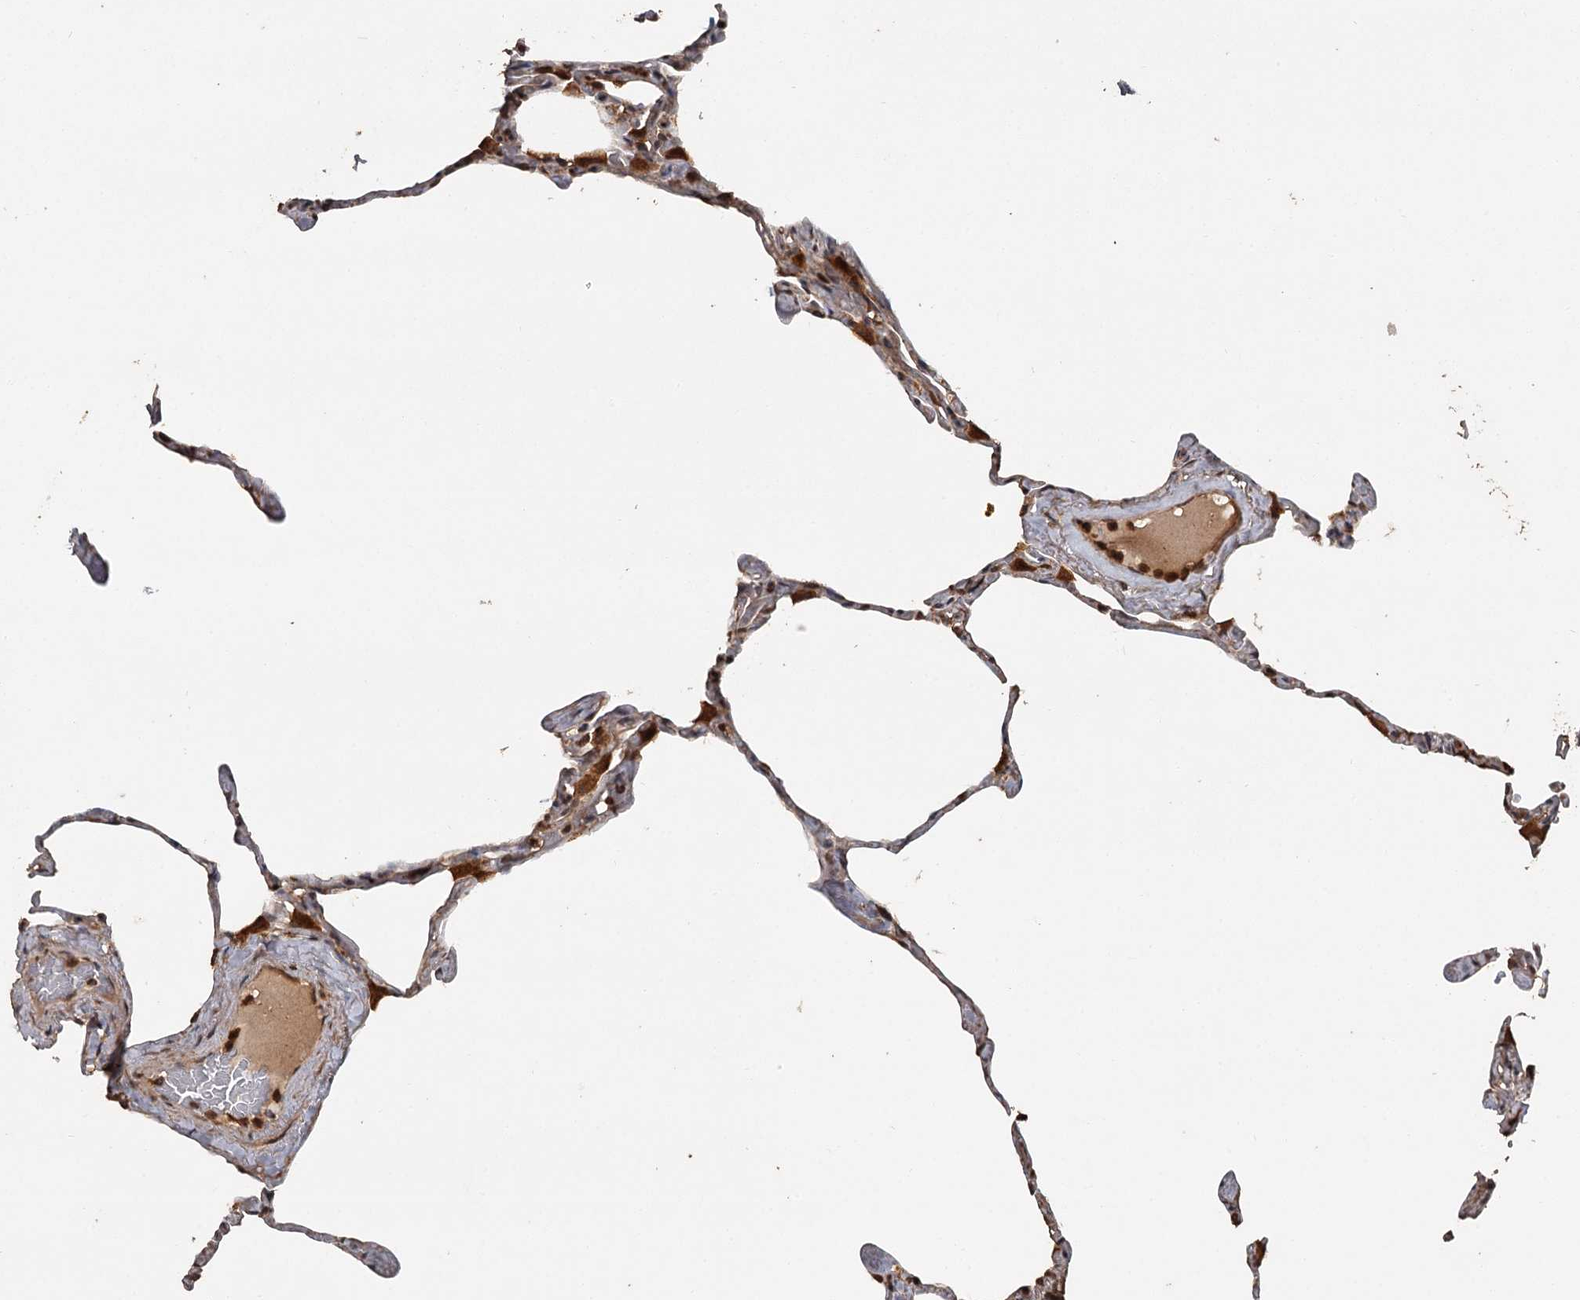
{"staining": {"intensity": "moderate", "quantity": "25%-75%", "location": "cytoplasmic/membranous"}, "tissue": "lung", "cell_type": "Alveolar cells", "image_type": "normal", "snomed": [{"axis": "morphology", "description": "Normal tissue, NOS"}, {"axis": "topography", "description": "Lung"}], "caption": "Approximately 25%-75% of alveolar cells in normal human lung exhibit moderate cytoplasmic/membranous protein expression as visualized by brown immunohistochemical staining.", "gene": "FAXC", "patient": {"sex": "male", "age": 65}}